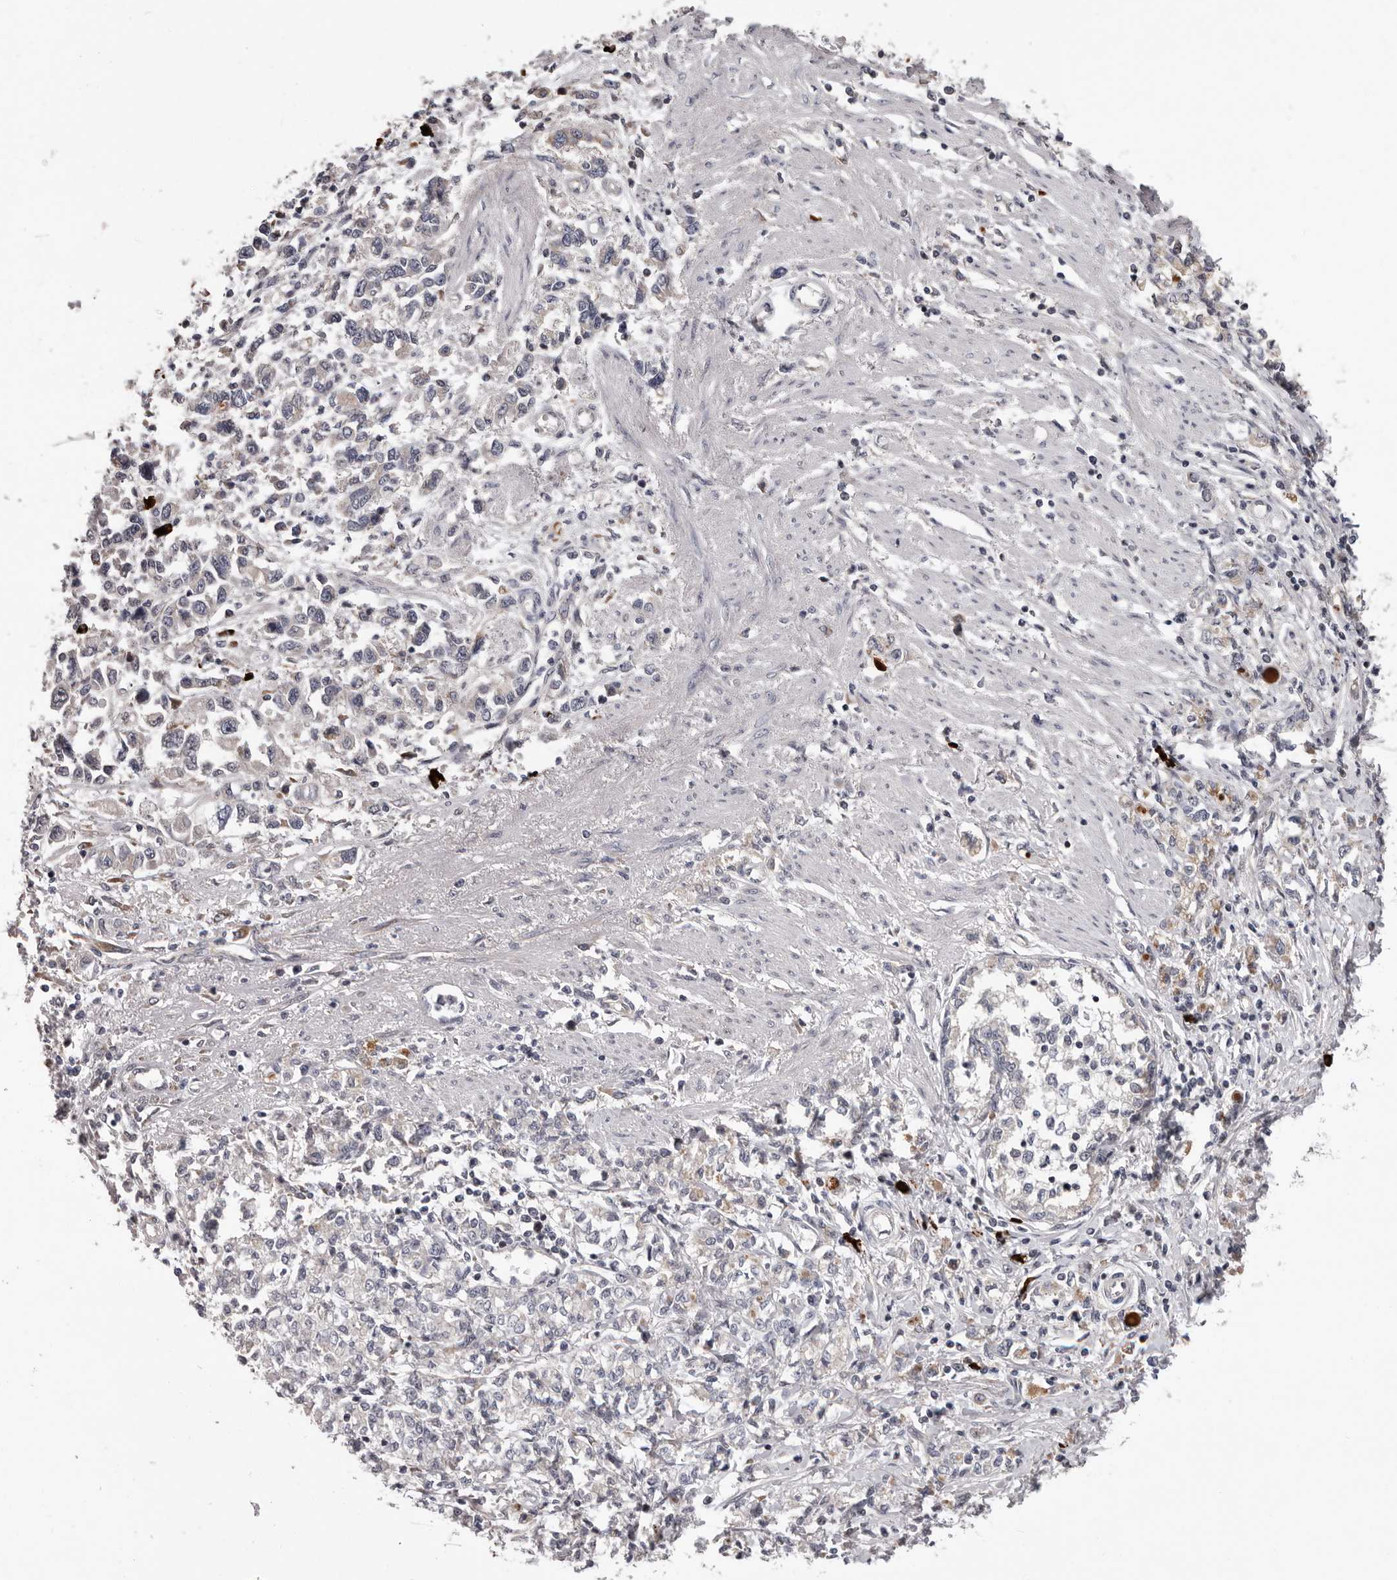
{"staining": {"intensity": "weak", "quantity": "<25%", "location": "cytoplasmic/membranous"}, "tissue": "stomach cancer", "cell_type": "Tumor cells", "image_type": "cancer", "snomed": [{"axis": "morphology", "description": "Adenocarcinoma, NOS"}, {"axis": "topography", "description": "Stomach"}], "caption": "A photomicrograph of human stomach cancer (adenocarcinoma) is negative for staining in tumor cells.", "gene": "MED8", "patient": {"sex": "female", "age": 76}}